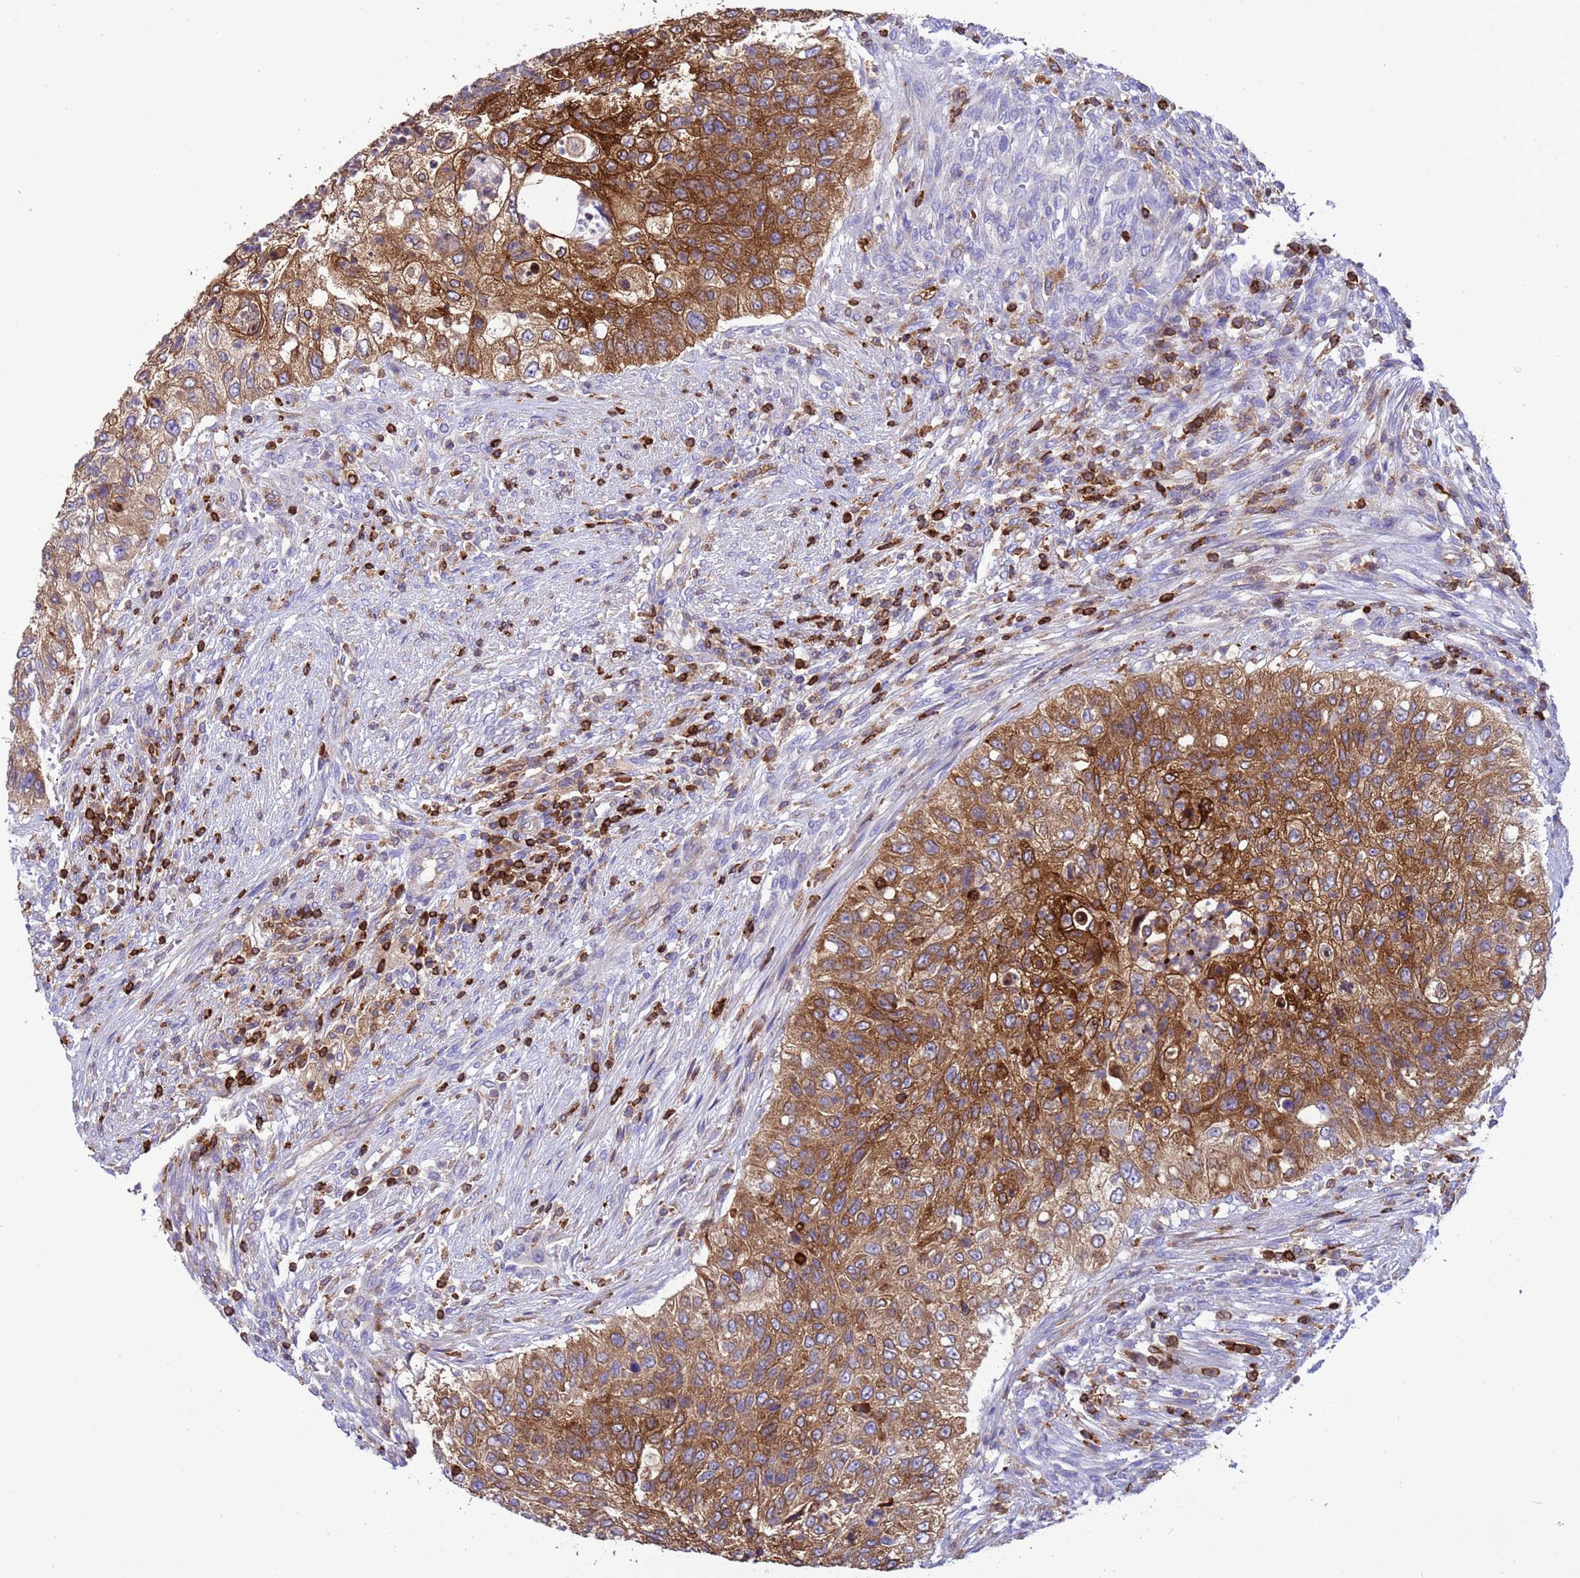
{"staining": {"intensity": "strong", "quantity": ">75%", "location": "cytoplasmic/membranous"}, "tissue": "urothelial cancer", "cell_type": "Tumor cells", "image_type": "cancer", "snomed": [{"axis": "morphology", "description": "Urothelial carcinoma, High grade"}, {"axis": "topography", "description": "Urinary bladder"}], "caption": "Protein analysis of high-grade urothelial carcinoma tissue exhibits strong cytoplasmic/membranous expression in about >75% of tumor cells. The staining is performed using DAB (3,3'-diaminobenzidine) brown chromogen to label protein expression. The nuclei are counter-stained blue using hematoxylin.", "gene": "EZR", "patient": {"sex": "female", "age": 60}}